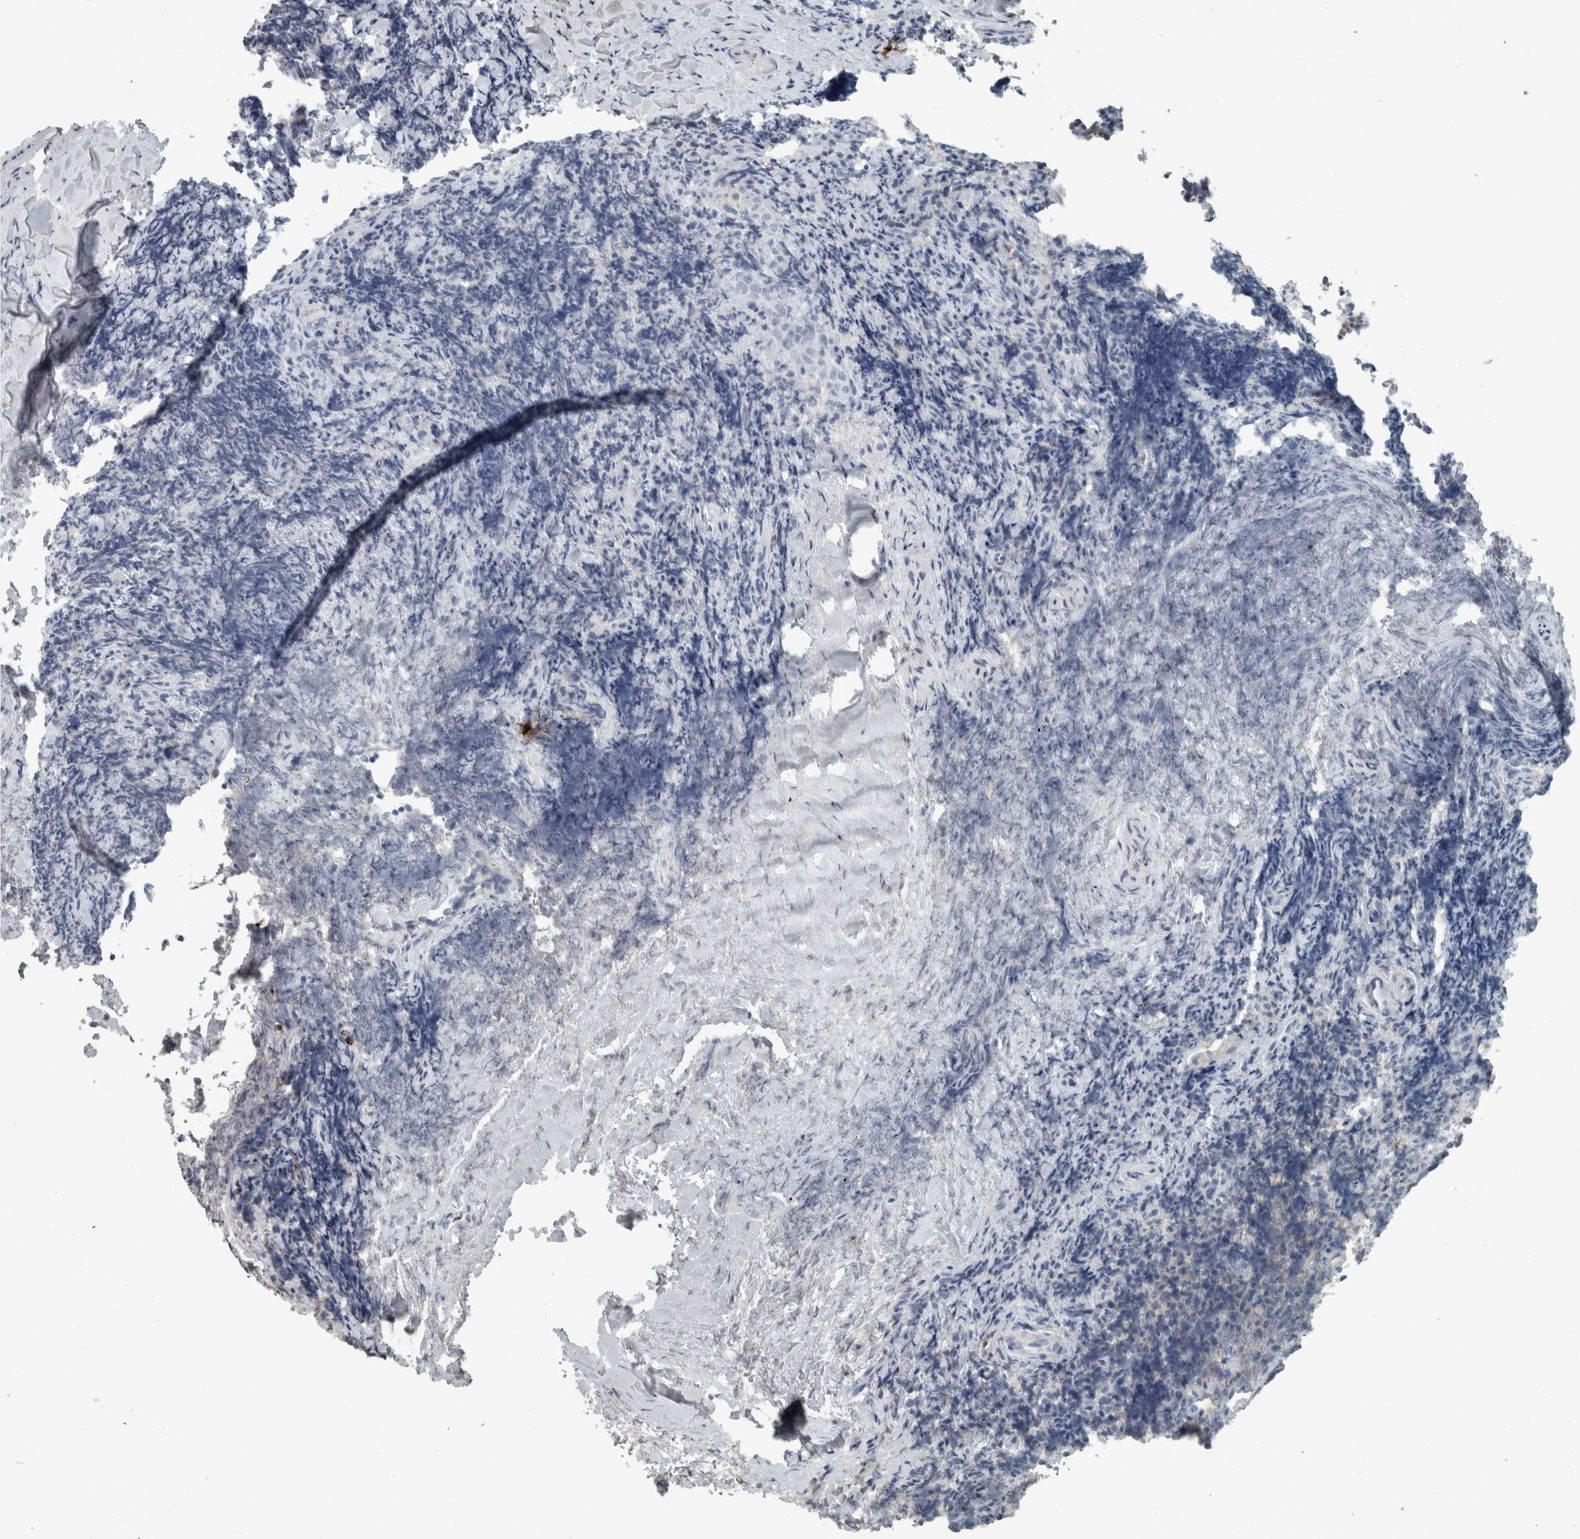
{"staining": {"intensity": "negative", "quantity": "none", "location": "none"}, "tissue": "lymphoma", "cell_type": "Tumor cells", "image_type": "cancer", "snomed": [{"axis": "morphology", "description": "Malignant lymphoma, non-Hodgkin's type, High grade"}, {"axis": "topography", "description": "Tonsil"}], "caption": "Immunohistochemistry (IHC) micrograph of malignant lymphoma, non-Hodgkin's type (high-grade) stained for a protein (brown), which demonstrates no positivity in tumor cells.", "gene": "CHL1", "patient": {"sex": "female", "age": 36}}